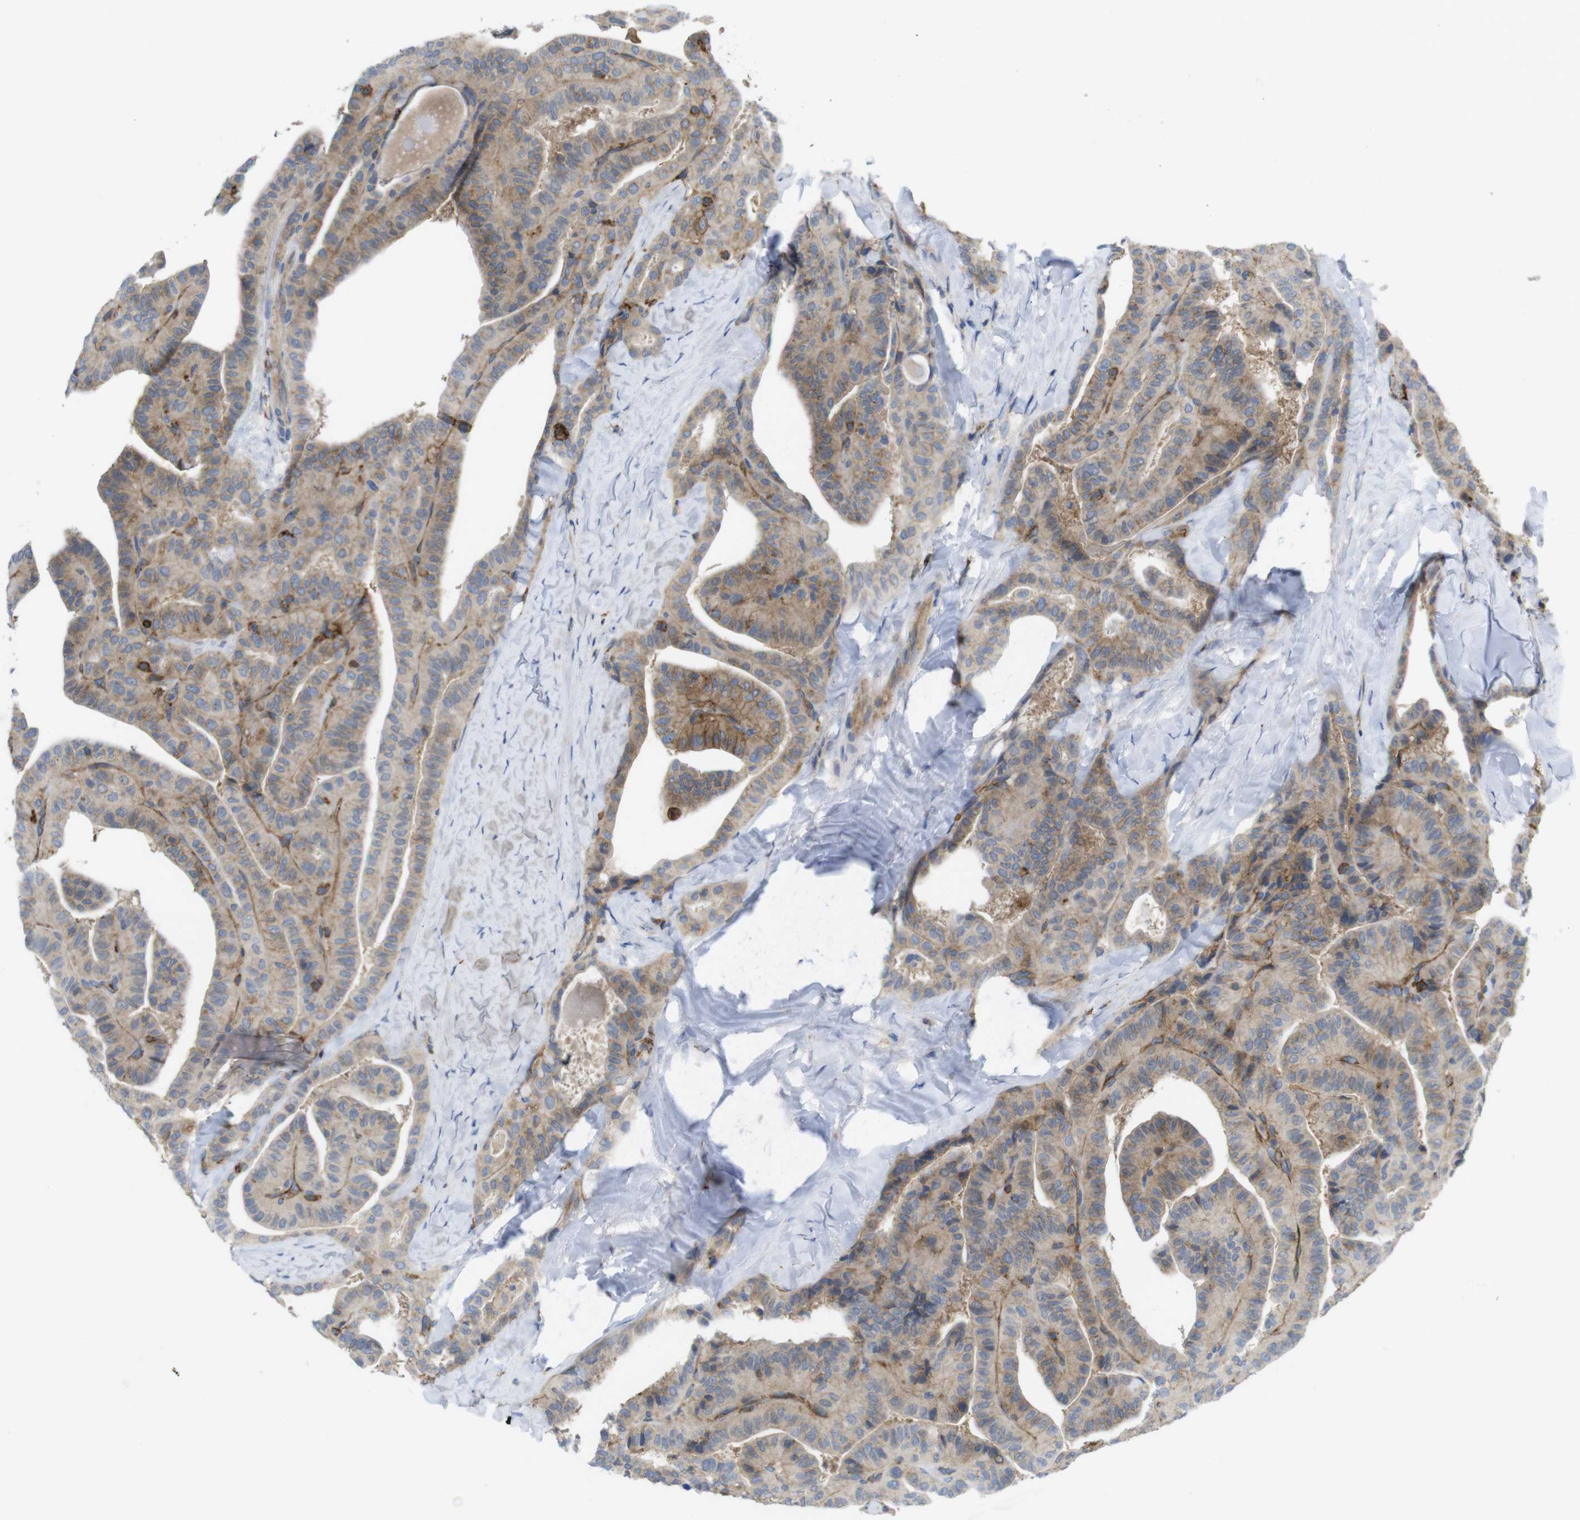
{"staining": {"intensity": "moderate", "quantity": ">75%", "location": "cytoplasmic/membranous"}, "tissue": "thyroid cancer", "cell_type": "Tumor cells", "image_type": "cancer", "snomed": [{"axis": "morphology", "description": "Papillary adenocarcinoma, NOS"}, {"axis": "topography", "description": "Thyroid gland"}], "caption": "Protein staining by immunohistochemistry (IHC) exhibits moderate cytoplasmic/membranous positivity in about >75% of tumor cells in papillary adenocarcinoma (thyroid).", "gene": "CCR6", "patient": {"sex": "male", "age": 77}}